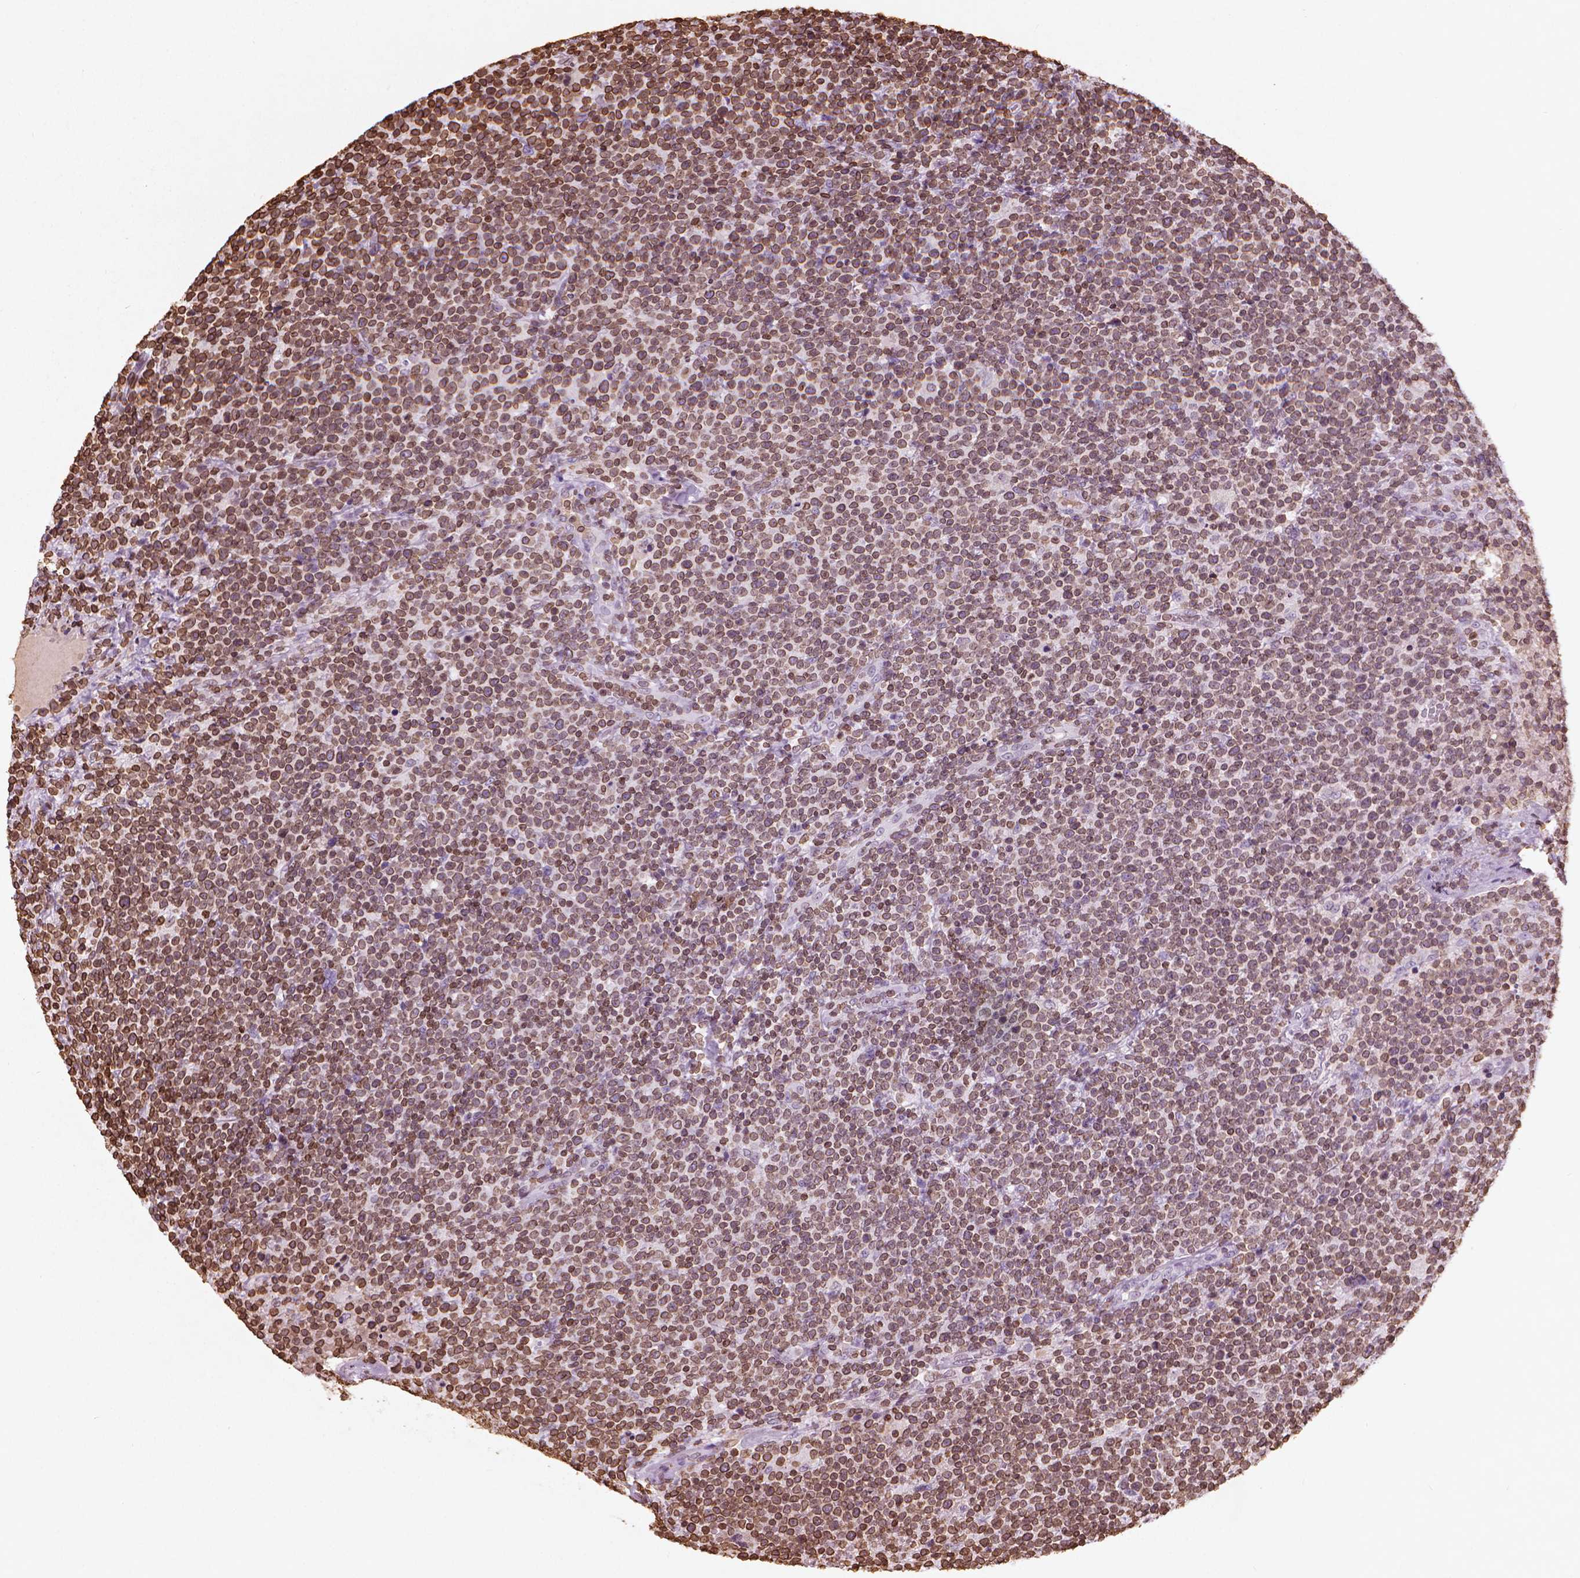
{"staining": {"intensity": "moderate", "quantity": ">75%", "location": "cytoplasmic/membranous,nuclear"}, "tissue": "lymphoma", "cell_type": "Tumor cells", "image_type": "cancer", "snomed": [{"axis": "morphology", "description": "Malignant lymphoma, non-Hodgkin's type, High grade"}, {"axis": "topography", "description": "Lymph node"}], "caption": "A brown stain labels moderate cytoplasmic/membranous and nuclear staining of a protein in high-grade malignant lymphoma, non-Hodgkin's type tumor cells.", "gene": "LMNB1", "patient": {"sex": "male", "age": 61}}